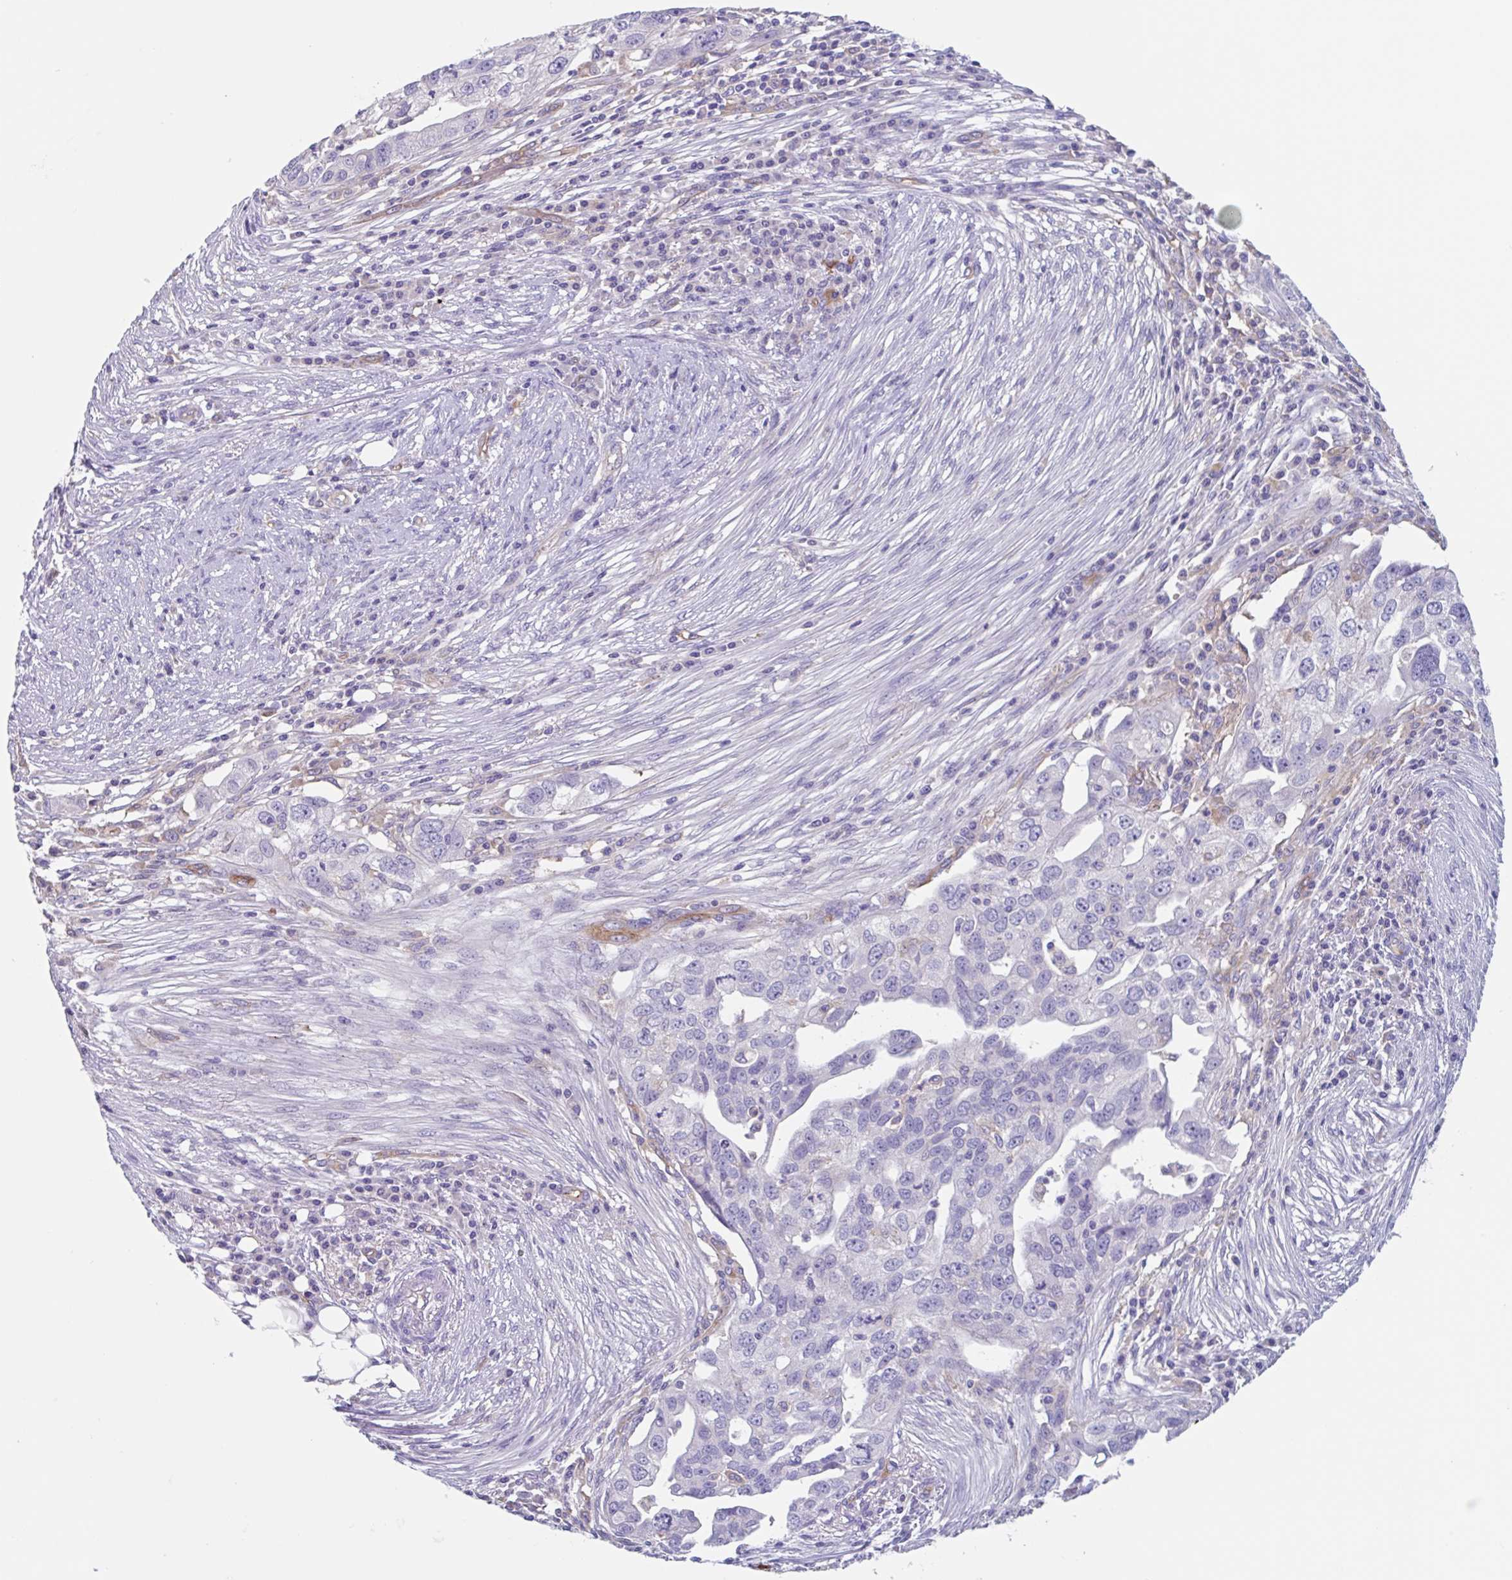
{"staining": {"intensity": "negative", "quantity": "none", "location": "none"}, "tissue": "ovarian cancer", "cell_type": "Tumor cells", "image_type": "cancer", "snomed": [{"axis": "morphology", "description": "Carcinoma, endometroid"}, {"axis": "morphology", "description": "Cystadenocarcinoma, serous, NOS"}, {"axis": "topography", "description": "Ovary"}], "caption": "This is a histopathology image of IHC staining of ovarian cancer, which shows no positivity in tumor cells.", "gene": "EHD4", "patient": {"sex": "female", "age": 45}}